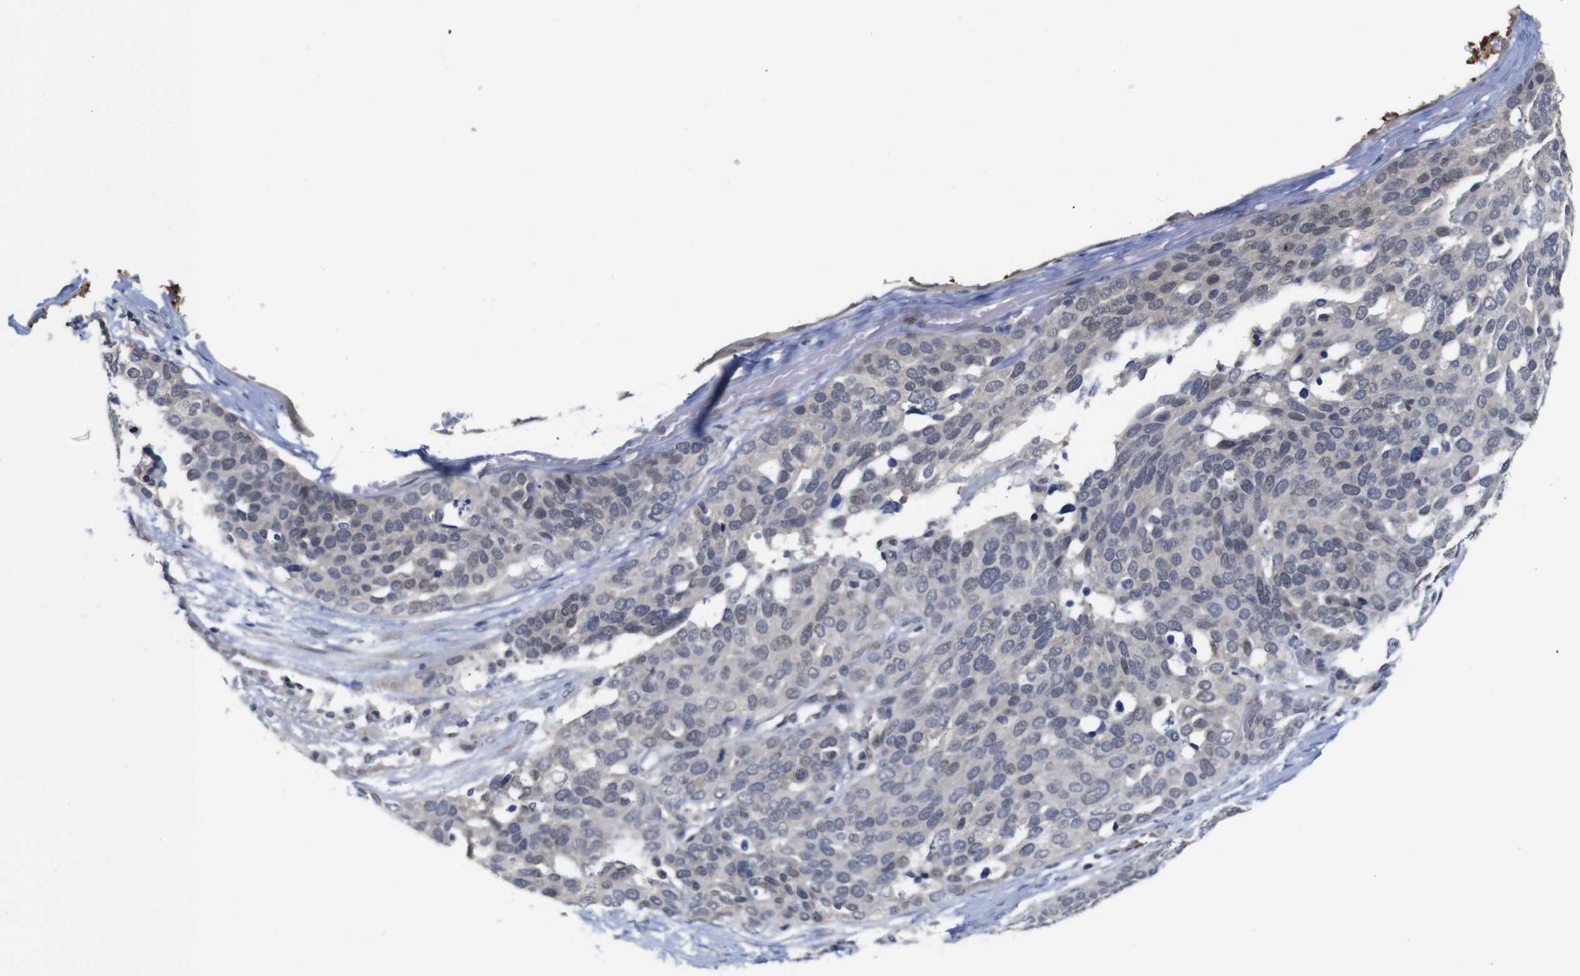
{"staining": {"intensity": "weak", "quantity": "<25%", "location": "cytoplasmic/membranous,nuclear"}, "tissue": "ovarian cancer", "cell_type": "Tumor cells", "image_type": "cancer", "snomed": [{"axis": "morphology", "description": "Cystadenocarcinoma, serous, NOS"}, {"axis": "topography", "description": "Ovary"}], "caption": "High magnification brightfield microscopy of ovarian serous cystadenocarcinoma stained with DAB (brown) and counterstained with hematoxylin (blue): tumor cells show no significant positivity. (Stains: DAB (3,3'-diaminobenzidine) immunohistochemistry (IHC) with hematoxylin counter stain, Microscopy: brightfield microscopy at high magnification).", "gene": "FURIN", "patient": {"sex": "female", "age": 44}}